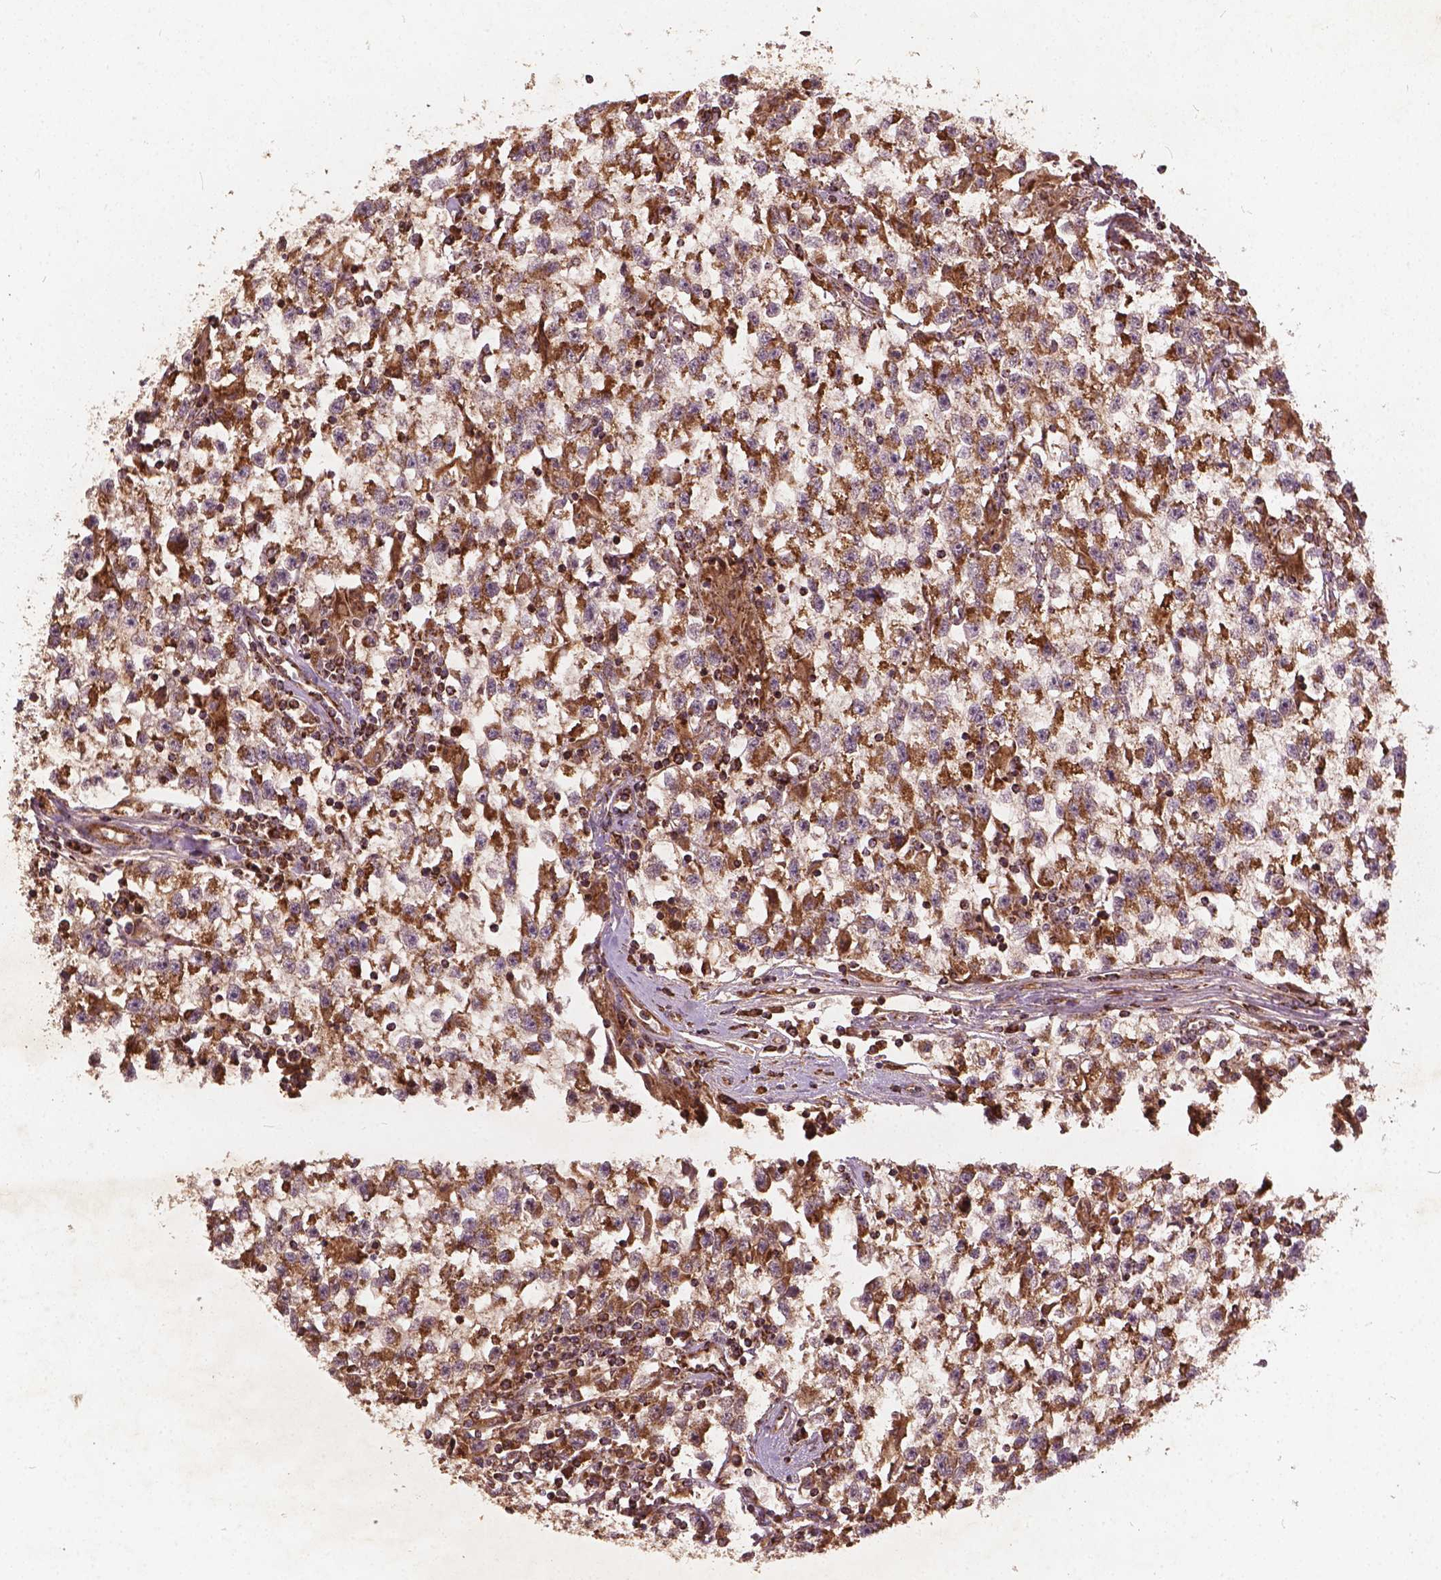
{"staining": {"intensity": "moderate", "quantity": "25%-75%", "location": "cytoplasmic/membranous"}, "tissue": "testis cancer", "cell_type": "Tumor cells", "image_type": "cancer", "snomed": [{"axis": "morphology", "description": "Seminoma, NOS"}, {"axis": "topography", "description": "Testis"}], "caption": "Tumor cells reveal moderate cytoplasmic/membranous expression in approximately 25%-75% of cells in seminoma (testis).", "gene": "UBXN2A", "patient": {"sex": "male", "age": 31}}